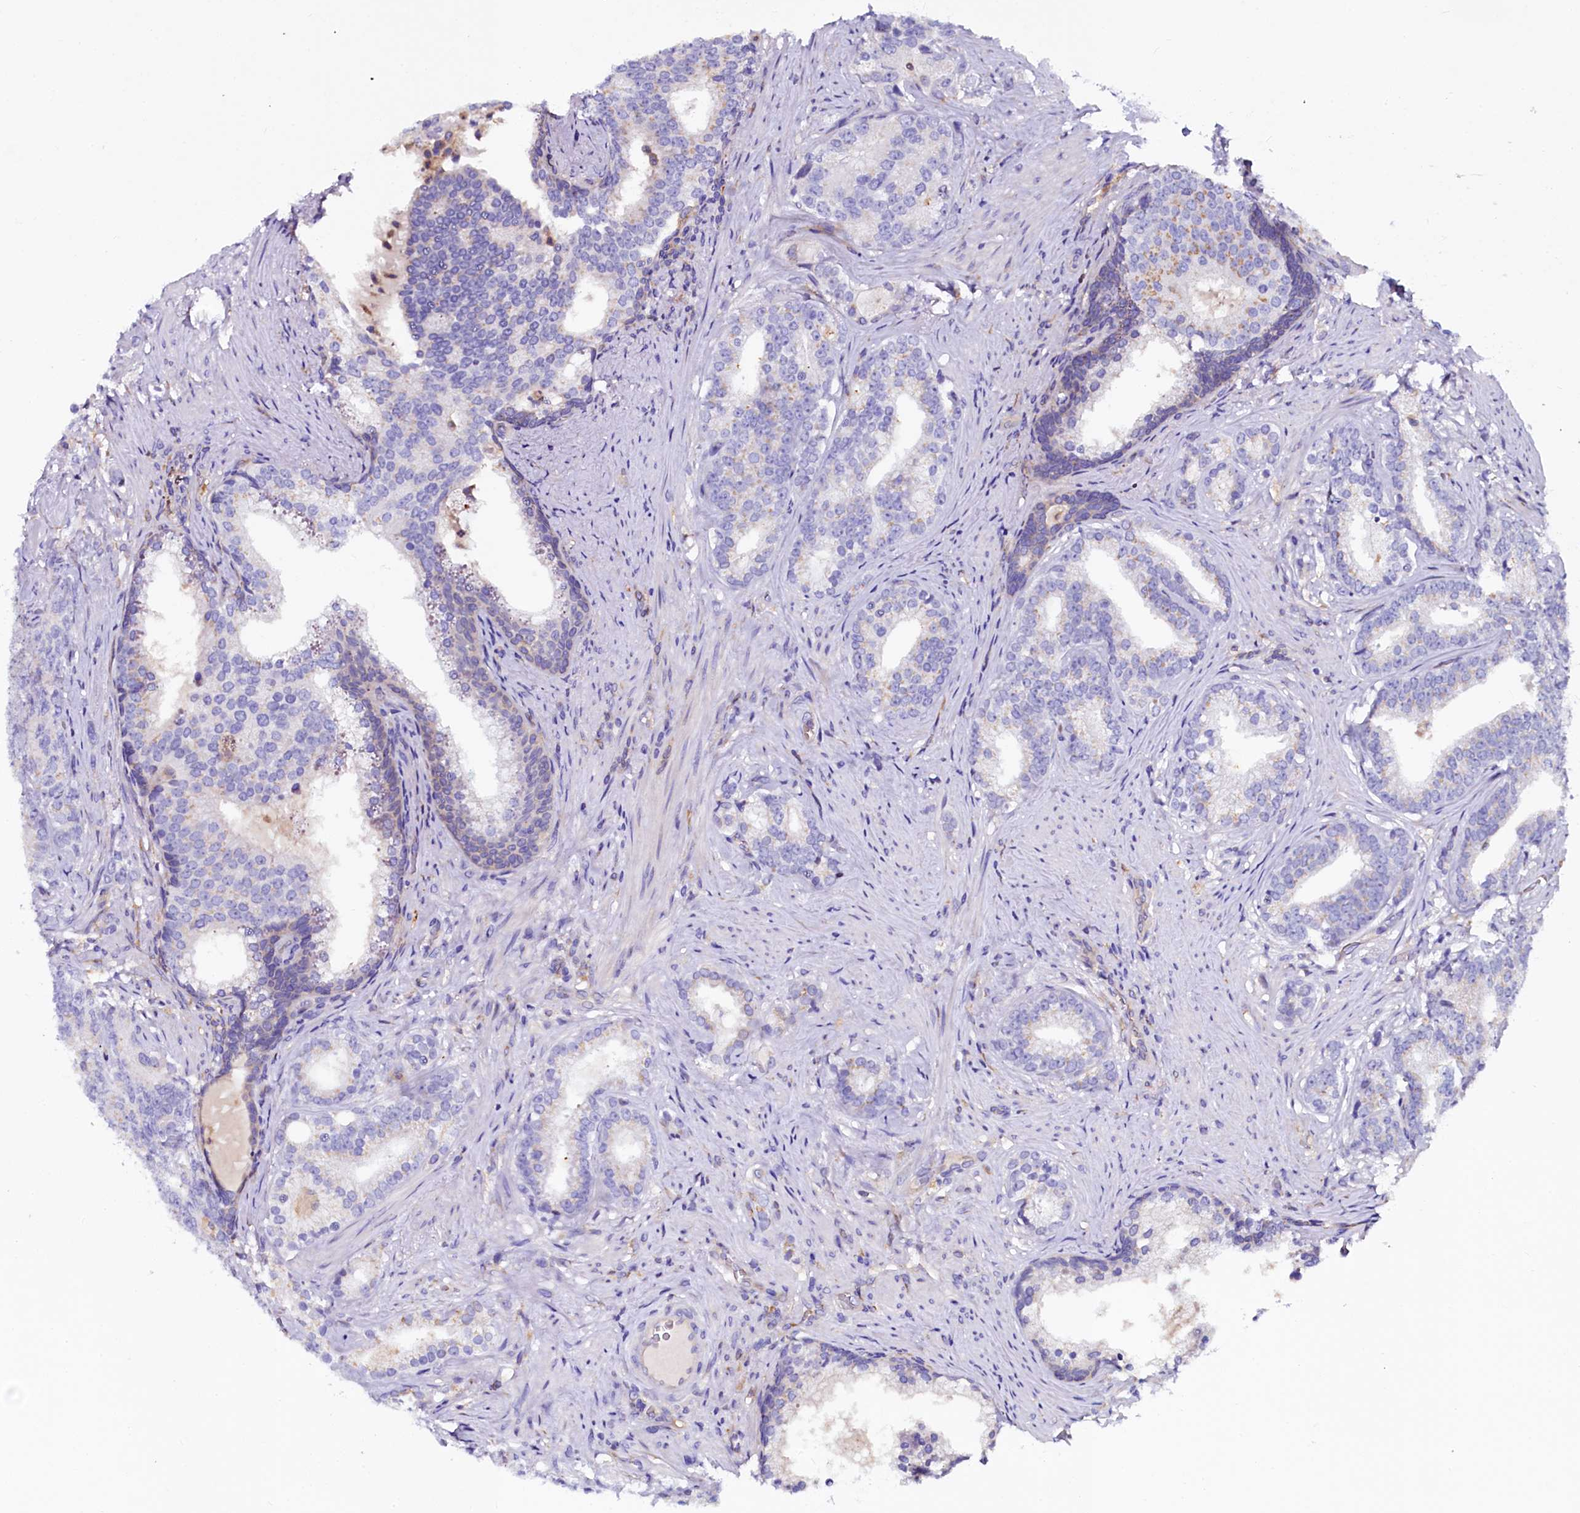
{"staining": {"intensity": "moderate", "quantity": "<25%", "location": "cytoplasmic/membranous"}, "tissue": "prostate cancer", "cell_type": "Tumor cells", "image_type": "cancer", "snomed": [{"axis": "morphology", "description": "Adenocarcinoma, Low grade"}, {"axis": "topography", "description": "Prostate"}], "caption": "Immunohistochemistry (IHC) micrograph of neoplastic tissue: human prostate cancer (low-grade adenocarcinoma) stained using immunohistochemistry displays low levels of moderate protein expression localized specifically in the cytoplasmic/membranous of tumor cells, appearing as a cytoplasmic/membranous brown color.", "gene": "OTOL1", "patient": {"sex": "male", "age": 71}}